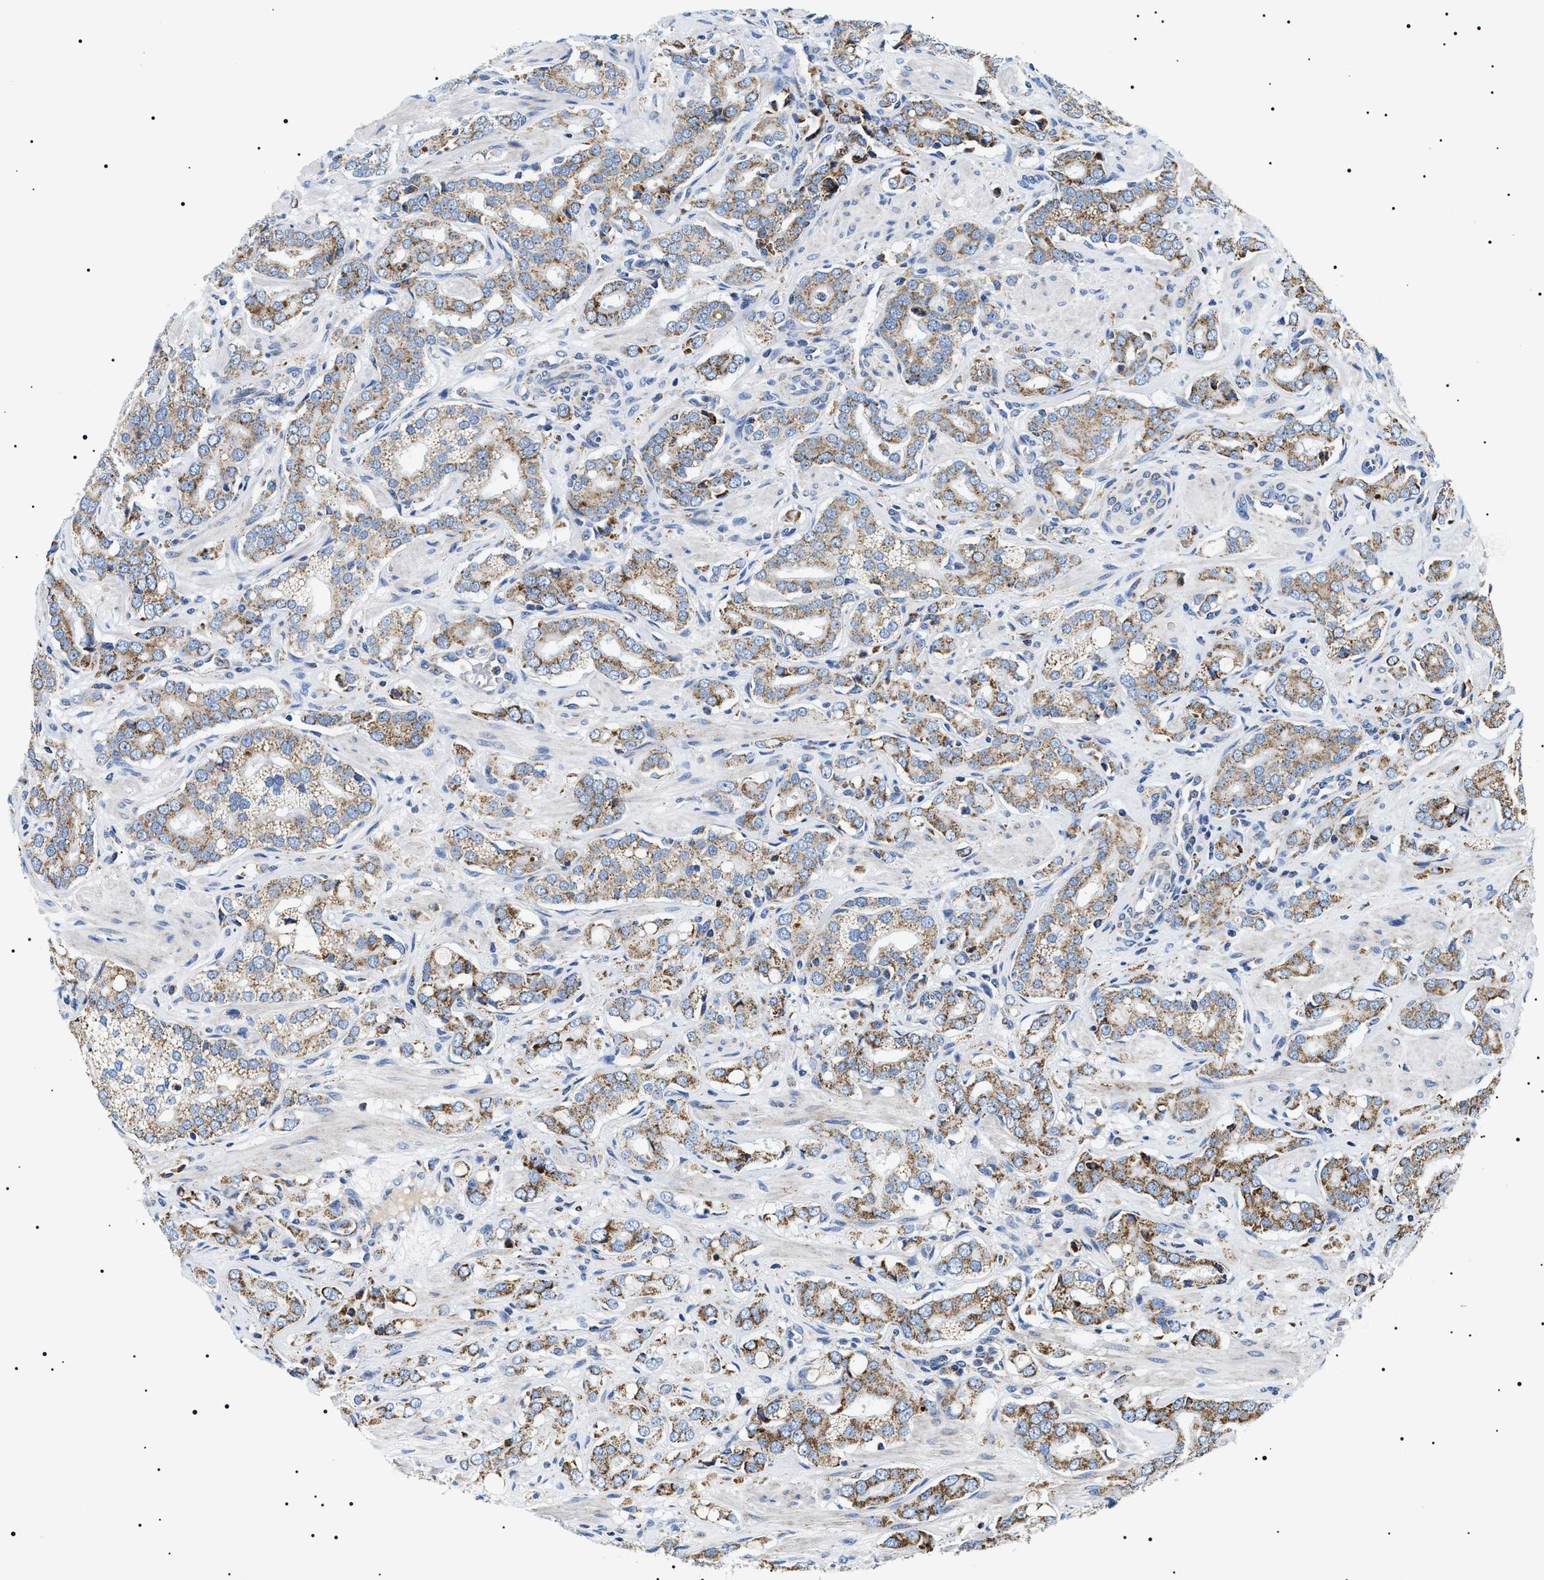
{"staining": {"intensity": "moderate", "quantity": ">75%", "location": "cytoplasmic/membranous"}, "tissue": "prostate cancer", "cell_type": "Tumor cells", "image_type": "cancer", "snomed": [{"axis": "morphology", "description": "Adenocarcinoma, High grade"}, {"axis": "topography", "description": "Prostate"}], "caption": "This histopathology image shows immunohistochemistry (IHC) staining of human prostate cancer, with medium moderate cytoplasmic/membranous positivity in approximately >75% of tumor cells.", "gene": "OXSM", "patient": {"sex": "male", "age": 52}}